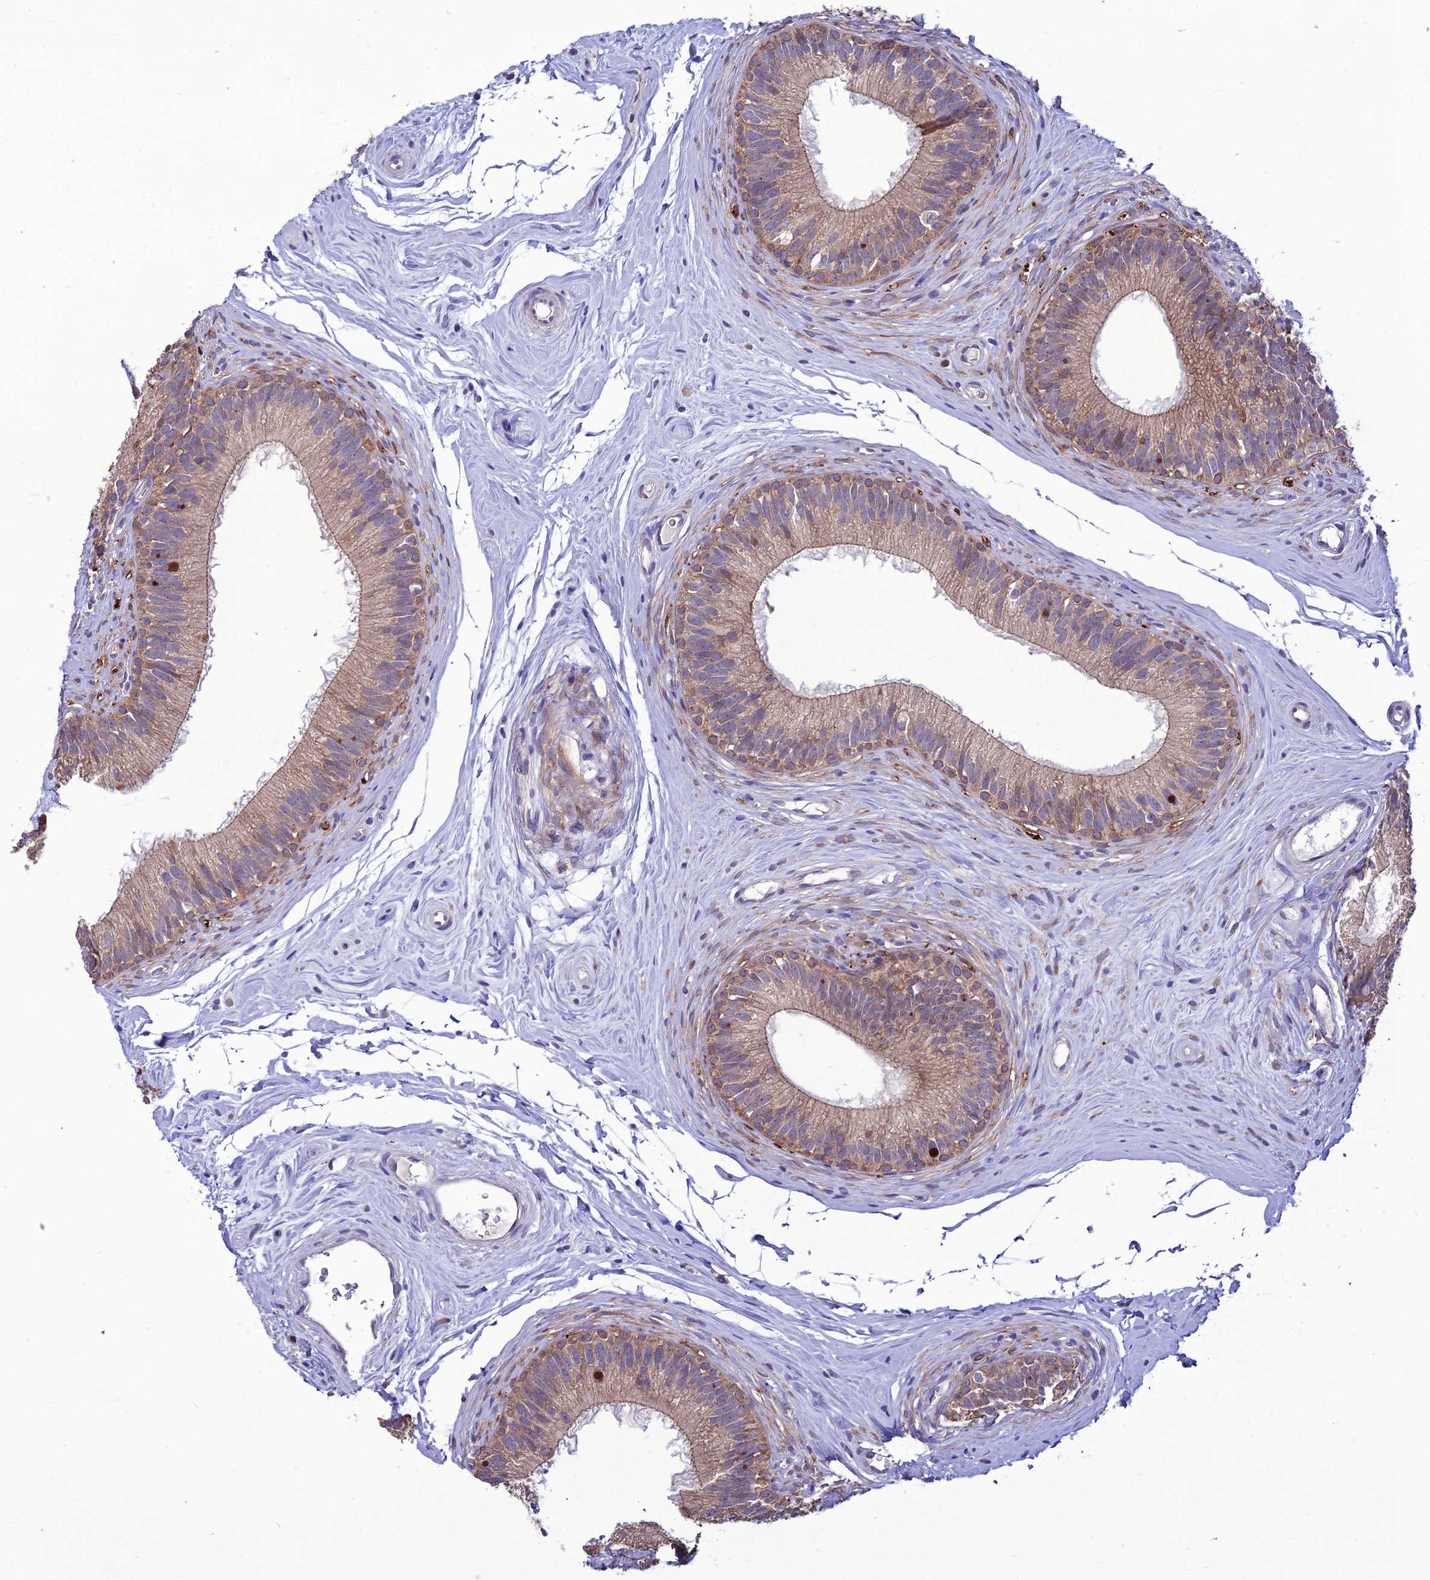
{"staining": {"intensity": "moderate", "quantity": ">75%", "location": "cytoplasmic/membranous"}, "tissue": "epididymis", "cell_type": "Glandular cells", "image_type": "normal", "snomed": [{"axis": "morphology", "description": "Normal tissue, NOS"}, {"axis": "topography", "description": "Epididymis"}], "caption": "Immunohistochemical staining of normal human epididymis exhibits >75% levels of moderate cytoplasmic/membranous protein positivity in approximately >75% of glandular cells. Using DAB (brown) and hematoxylin (blue) stains, captured at high magnification using brightfield microscopy.", "gene": "HOGA1", "patient": {"sex": "male", "age": 33}}